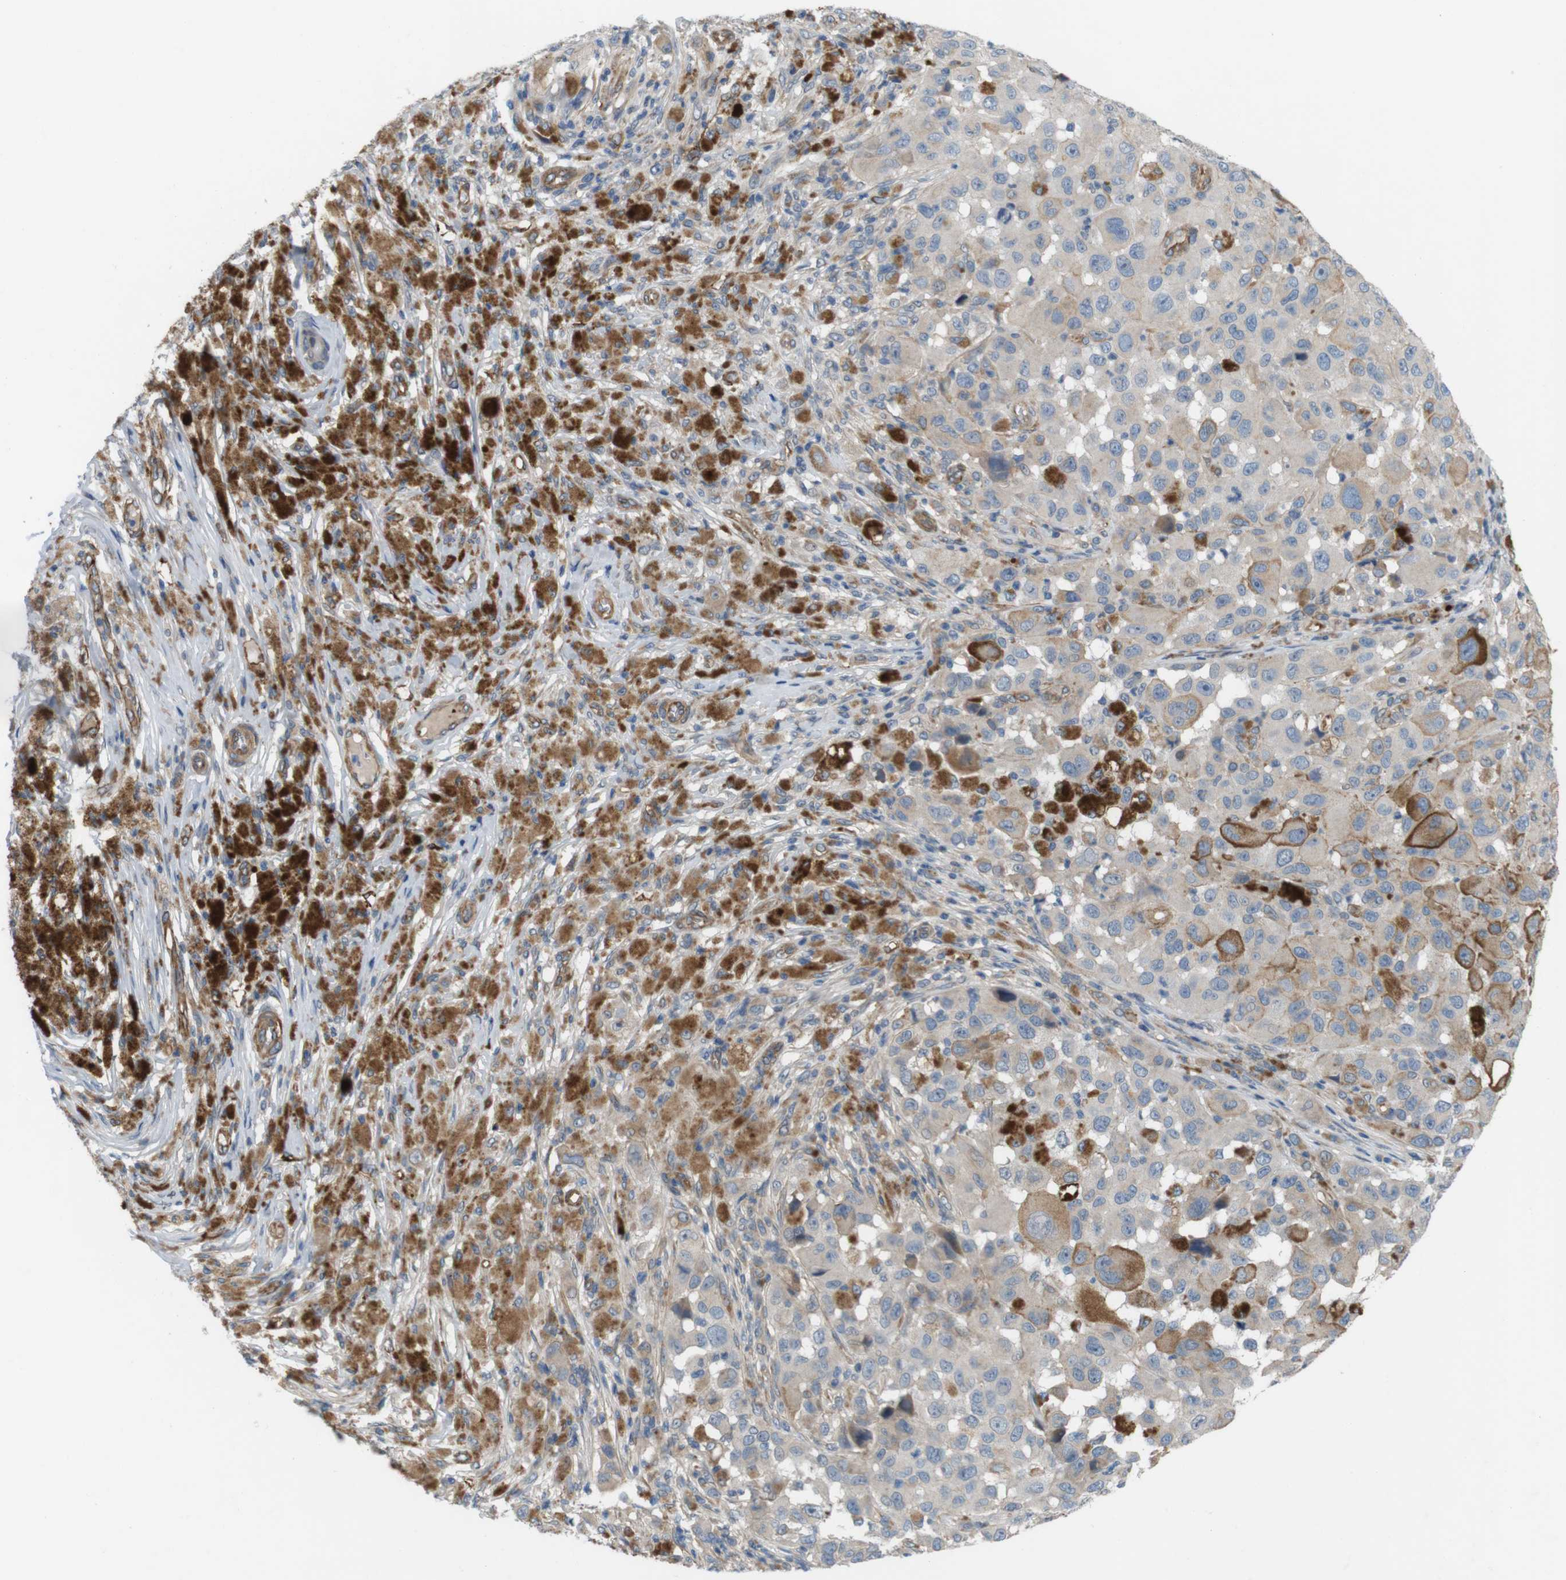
{"staining": {"intensity": "weak", "quantity": ">75%", "location": "cytoplasmic/membranous"}, "tissue": "melanoma", "cell_type": "Tumor cells", "image_type": "cancer", "snomed": [{"axis": "morphology", "description": "Malignant melanoma, NOS"}, {"axis": "topography", "description": "Skin"}], "caption": "Immunohistochemistry micrograph of malignant melanoma stained for a protein (brown), which reveals low levels of weak cytoplasmic/membranous expression in approximately >75% of tumor cells.", "gene": "BVES", "patient": {"sex": "male", "age": 96}}